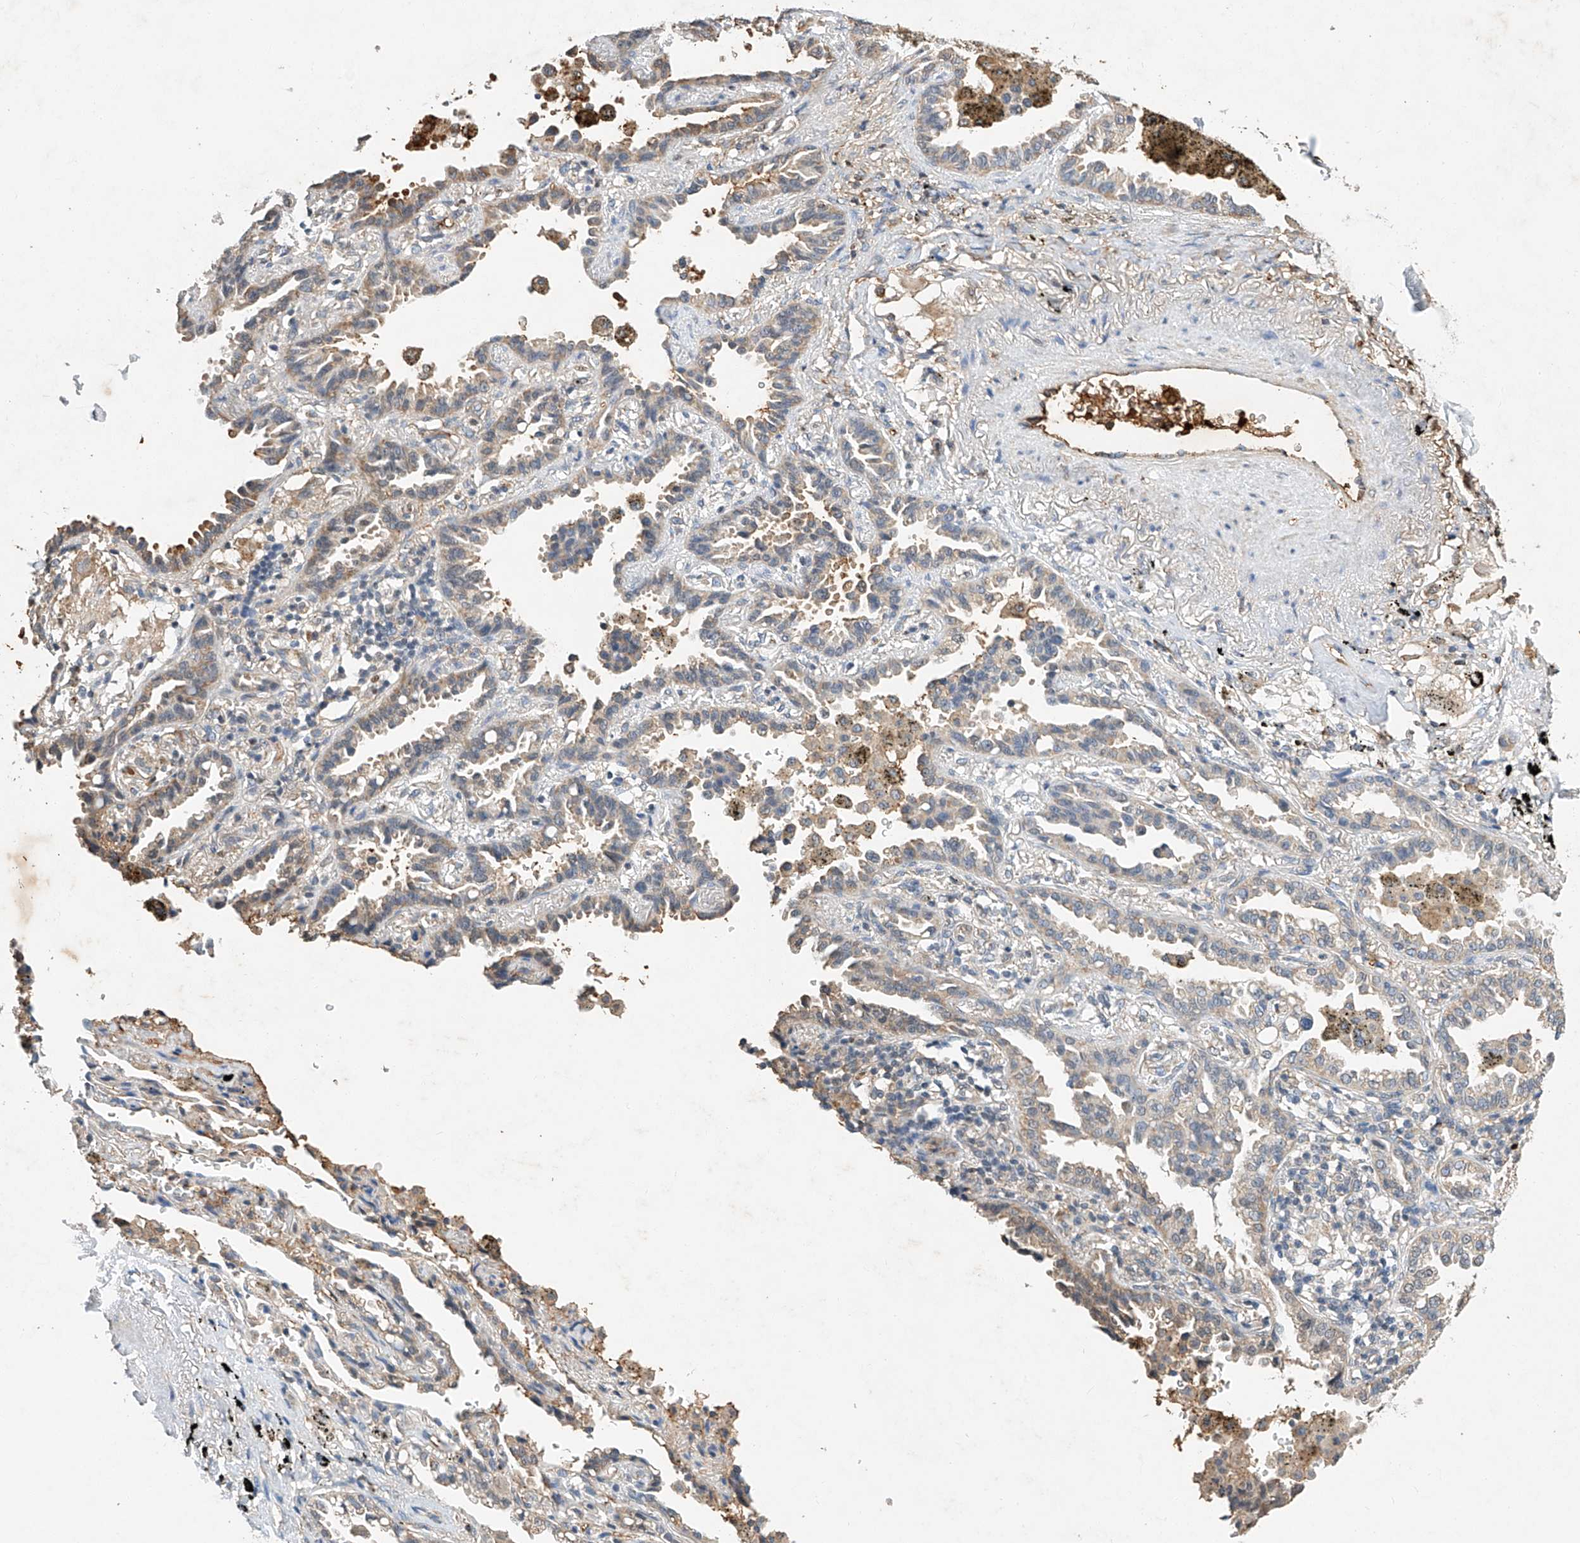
{"staining": {"intensity": "weak", "quantity": "<25%", "location": "cytoplasmic/membranous"}, "tissue": "lung cancer", "cell_type": "Tumor cells", "image_type": "cancer", "snomed": [{"axis": "morphology", "description": "Normal tissue, NOS"}, {"axis": "morphology", "description": "Adenocarcinoma, NOS"}, {"axis": "topography", "description": "Lung"}], "caption": "Lung cancer stained for a protein using immunohistochemistry exhibits no staining tumor cells.", "gene": "CTDP1", "patient": {"sex": "male", "age": 59}}